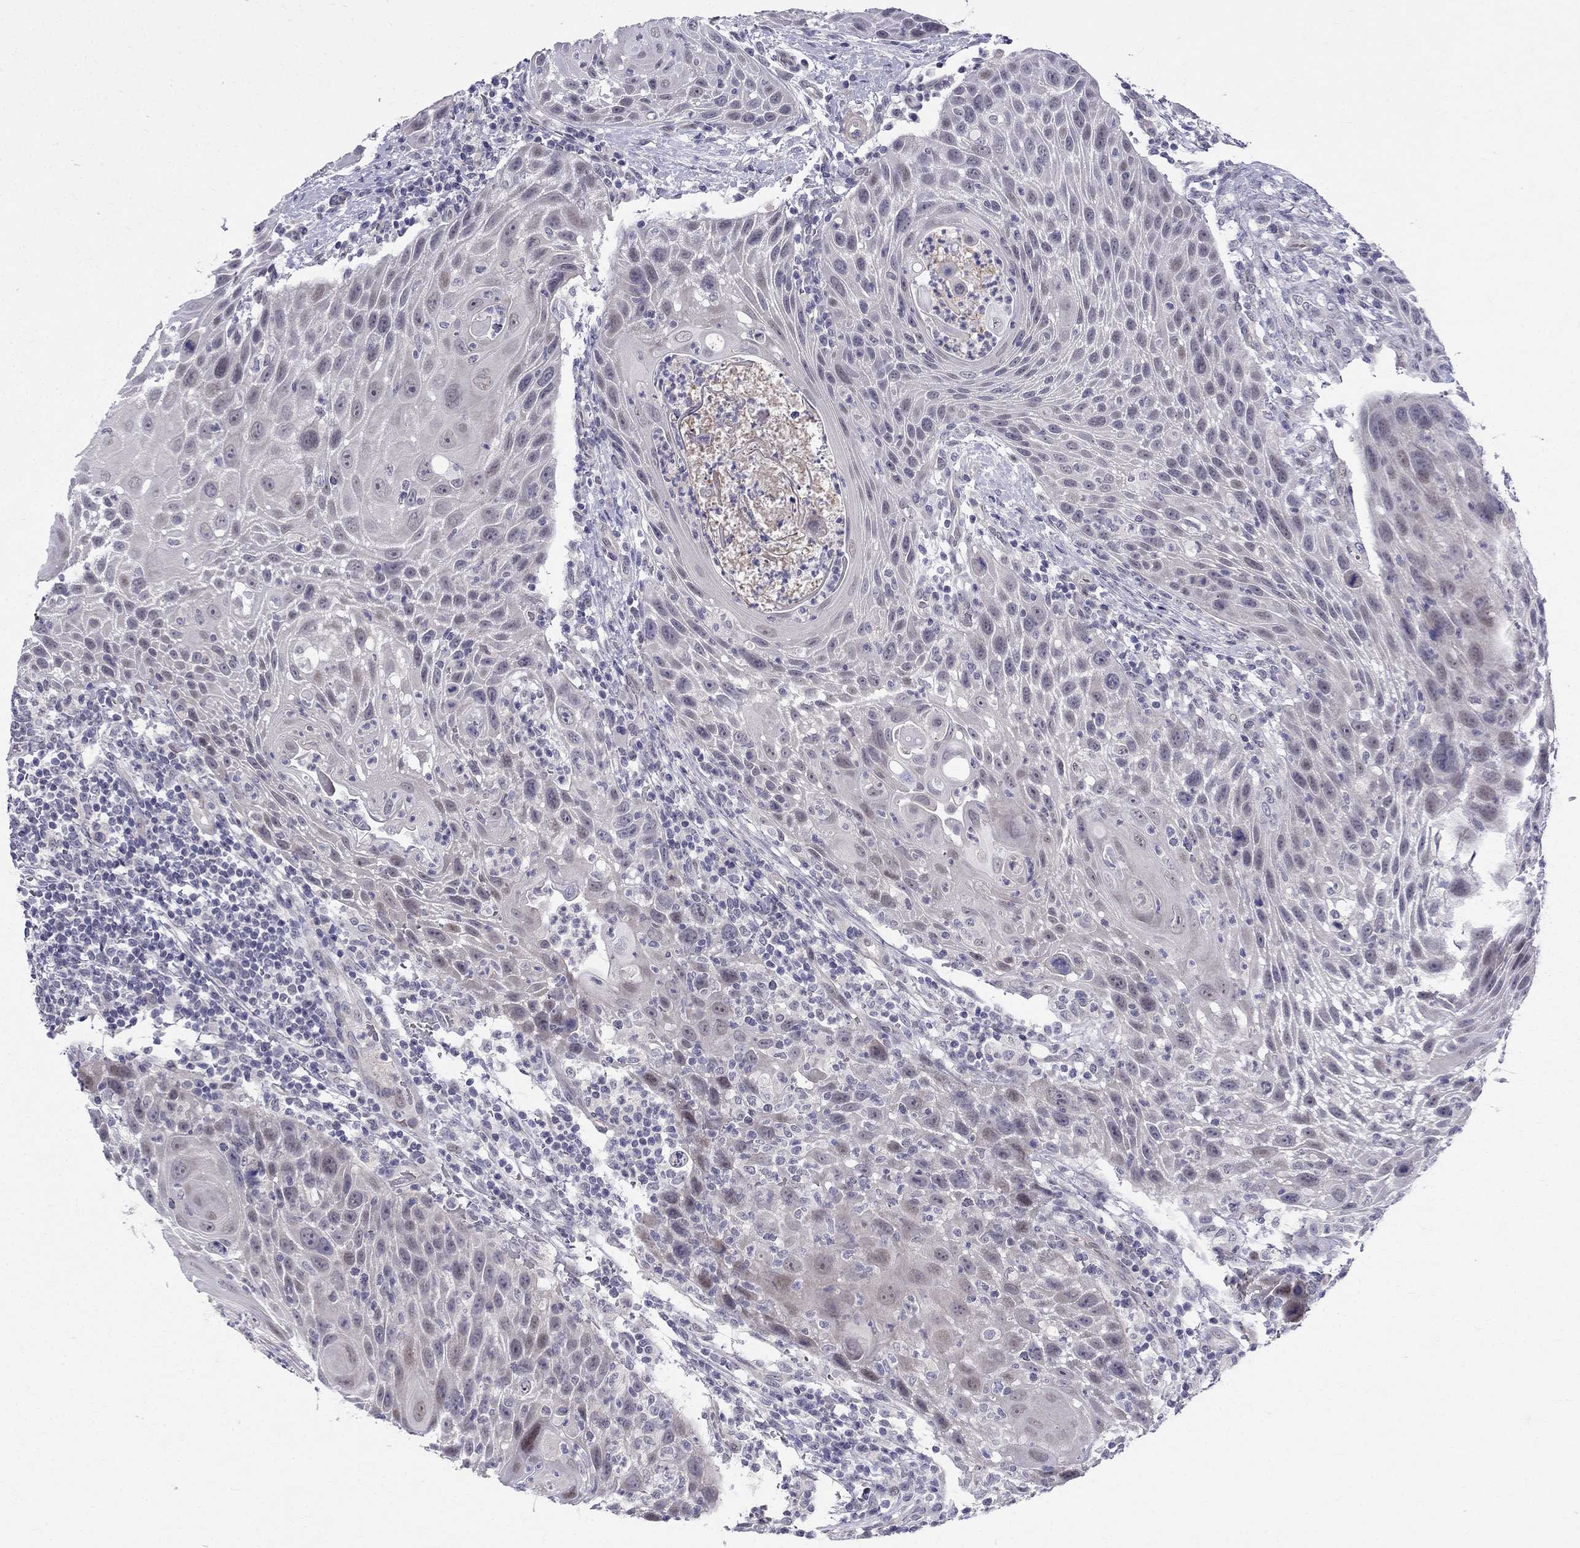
{"staining": {"intensity": "negative", "quantity": "none", "location": "none"}, "tissue": "head and neck cancer", "cell_type": "Tumor cells", "image_type": "cancer", "snomed": [{"axis": "morphology", "description": "Squamous cell carcinoma, NOS"}, {"axis": "topography", "description": "Head-Neck"}], "caption": "The photomicrograph shows no significant staining in tumor cells of head and neck cancer.", "gene": "BAG5", "patient": {"sex": "male", "age": 69}}